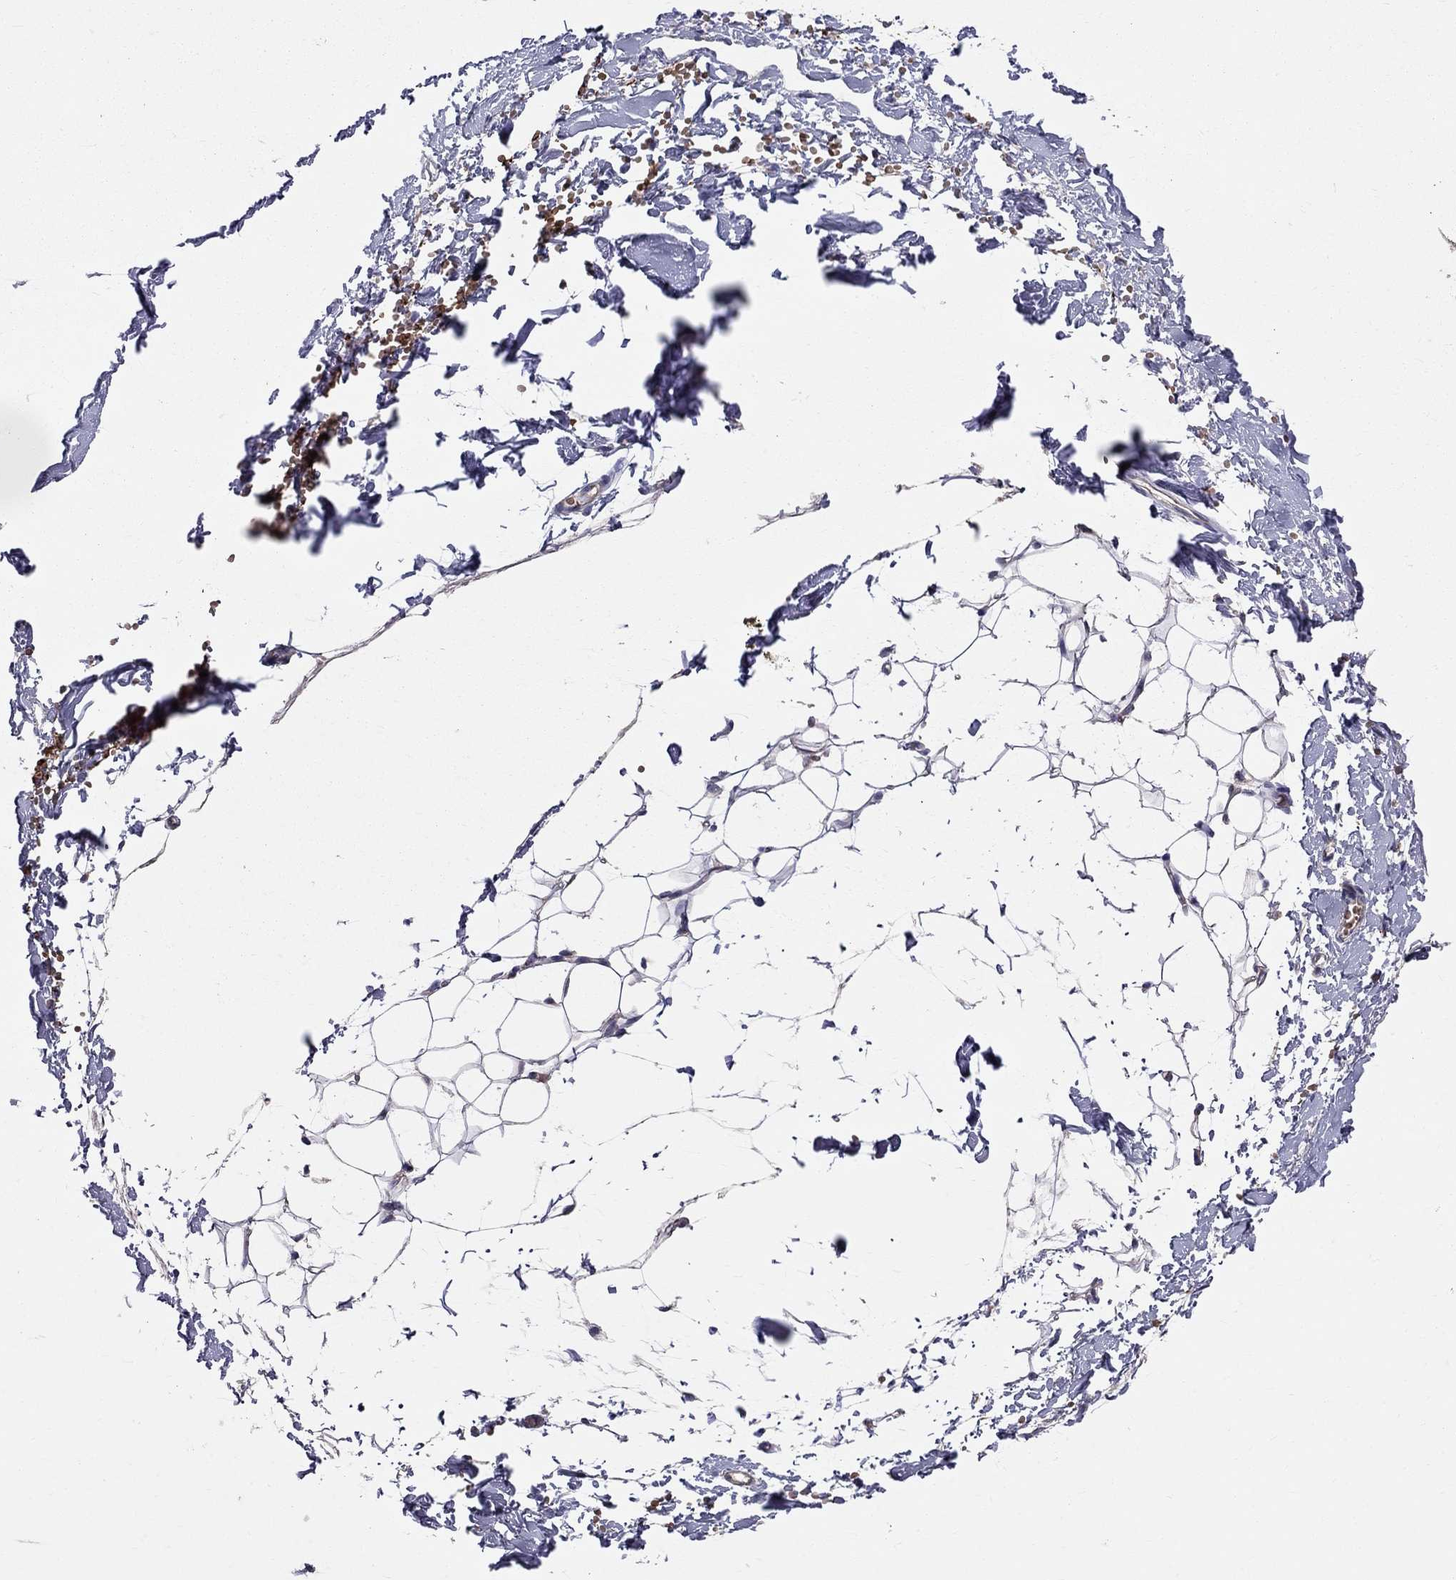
{"staining": {"intensity": "negative", "quantity": "none", "location": "none"}, "tissue": "breast", "cell_type": "Adipocytes", "image_type": "normal", "snomed": [{"axis": "morphology", "description": "Normal tissue, NOS"}, {"axis": "topography", "description": "Breast"}], "caption": "The IHC micrograph has no significant expression in adipocytes of breast.", "gene": "PIK3CG", "patient": {"sex": "female", "age": 37}}